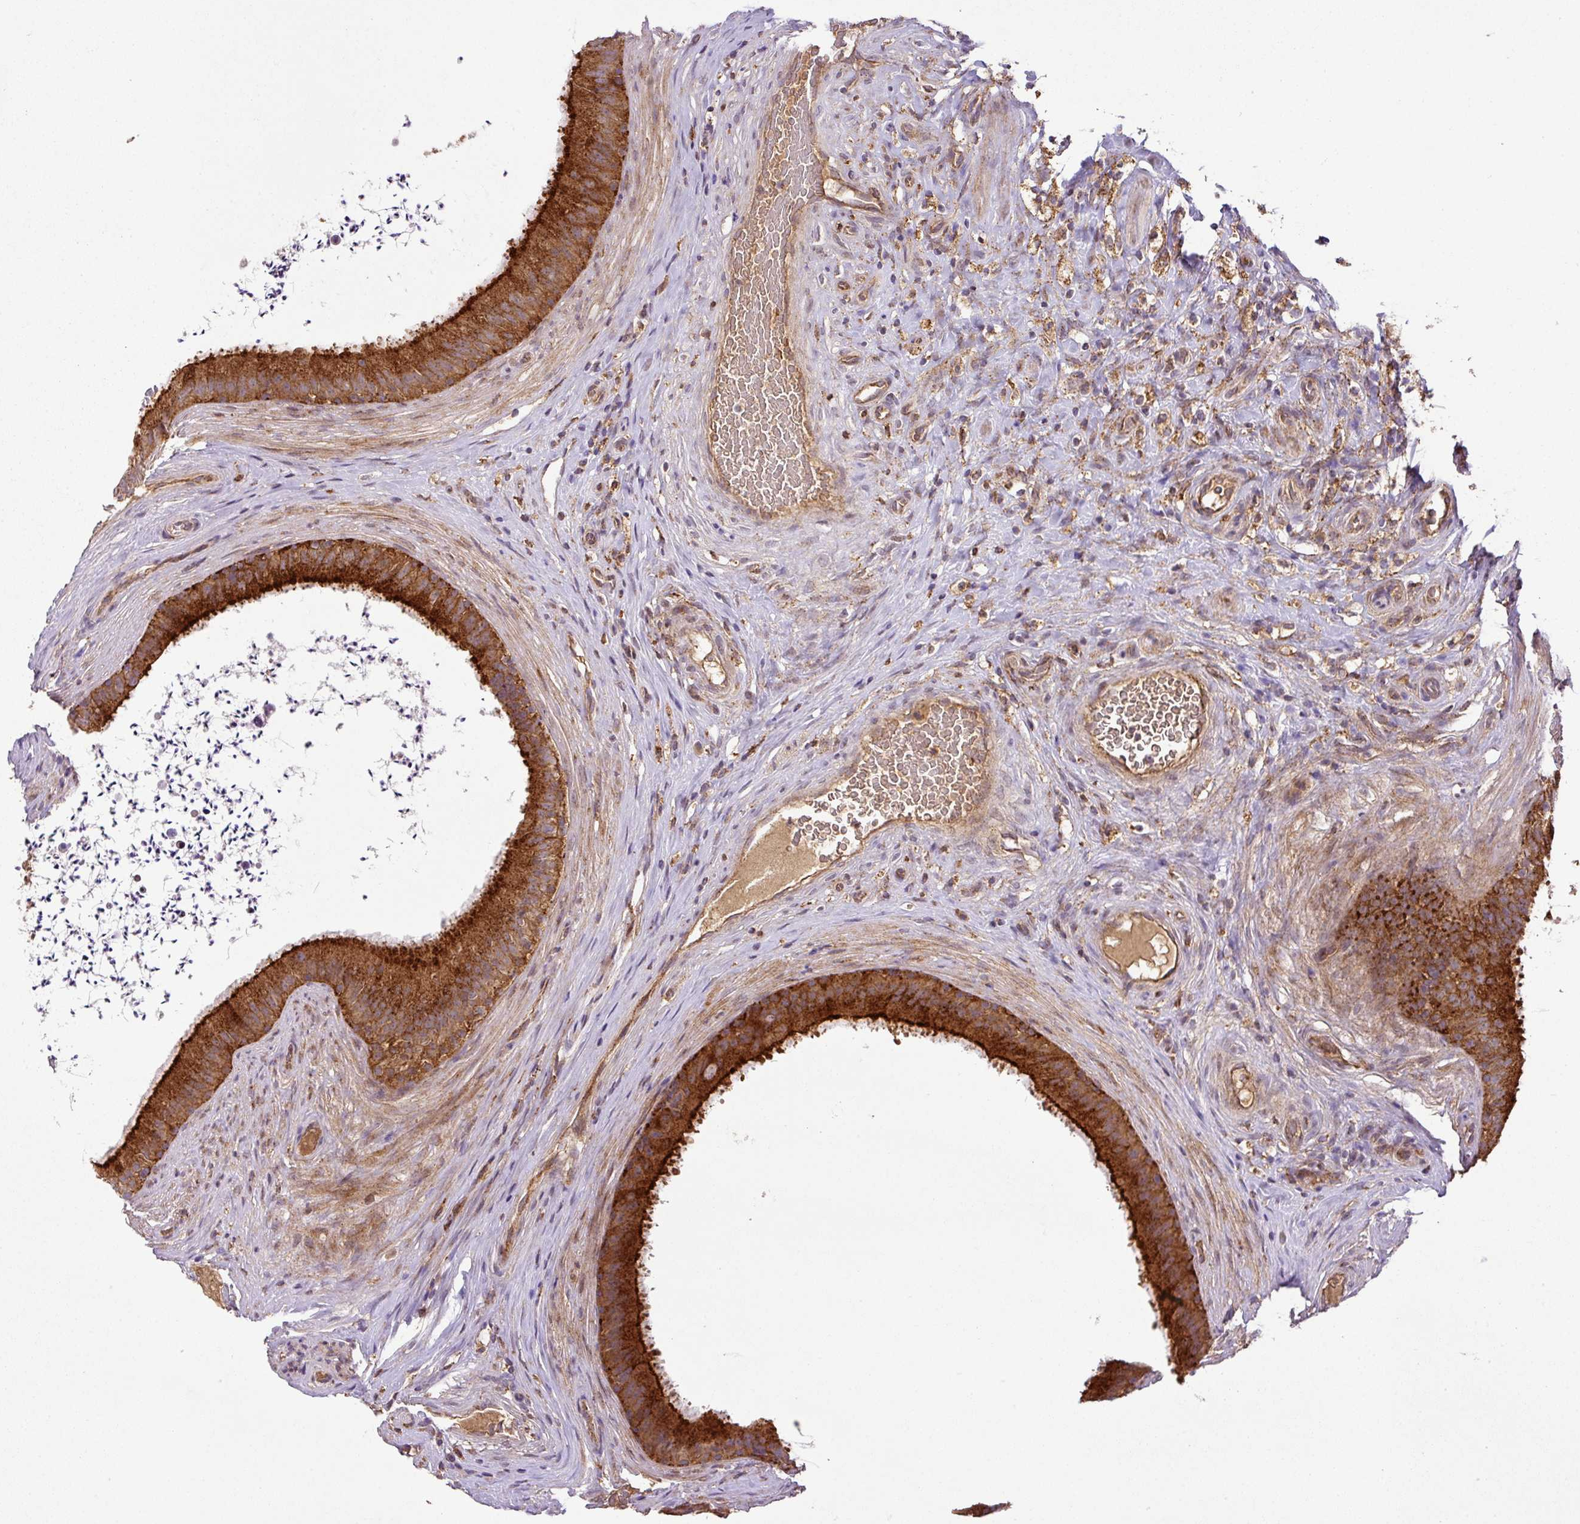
{"staining": {"intensity": "strong", "quantity": ">75%", "location": "cytoplasmic/membranous"}, "tissue": "epididymis", "cell_type": "Glandular cells", "image_type": "normal", "snomed": [{"axis": "morphology", "description": "Normal tissue, NOS"}, {"axis": "topography", "description": "Testis"}, {"axis": "topography", "description": "Epididymis"}], "caption": "DAB (3,3'-diaminobenzidine) immunohistochemical staining of normal epididymis exhibits strong cytoplasmic/membranous protein positivity in approximately >75% of glandular cells.", "gene": "ZNF513", "patient": {"sex": "male", "age": 41}}